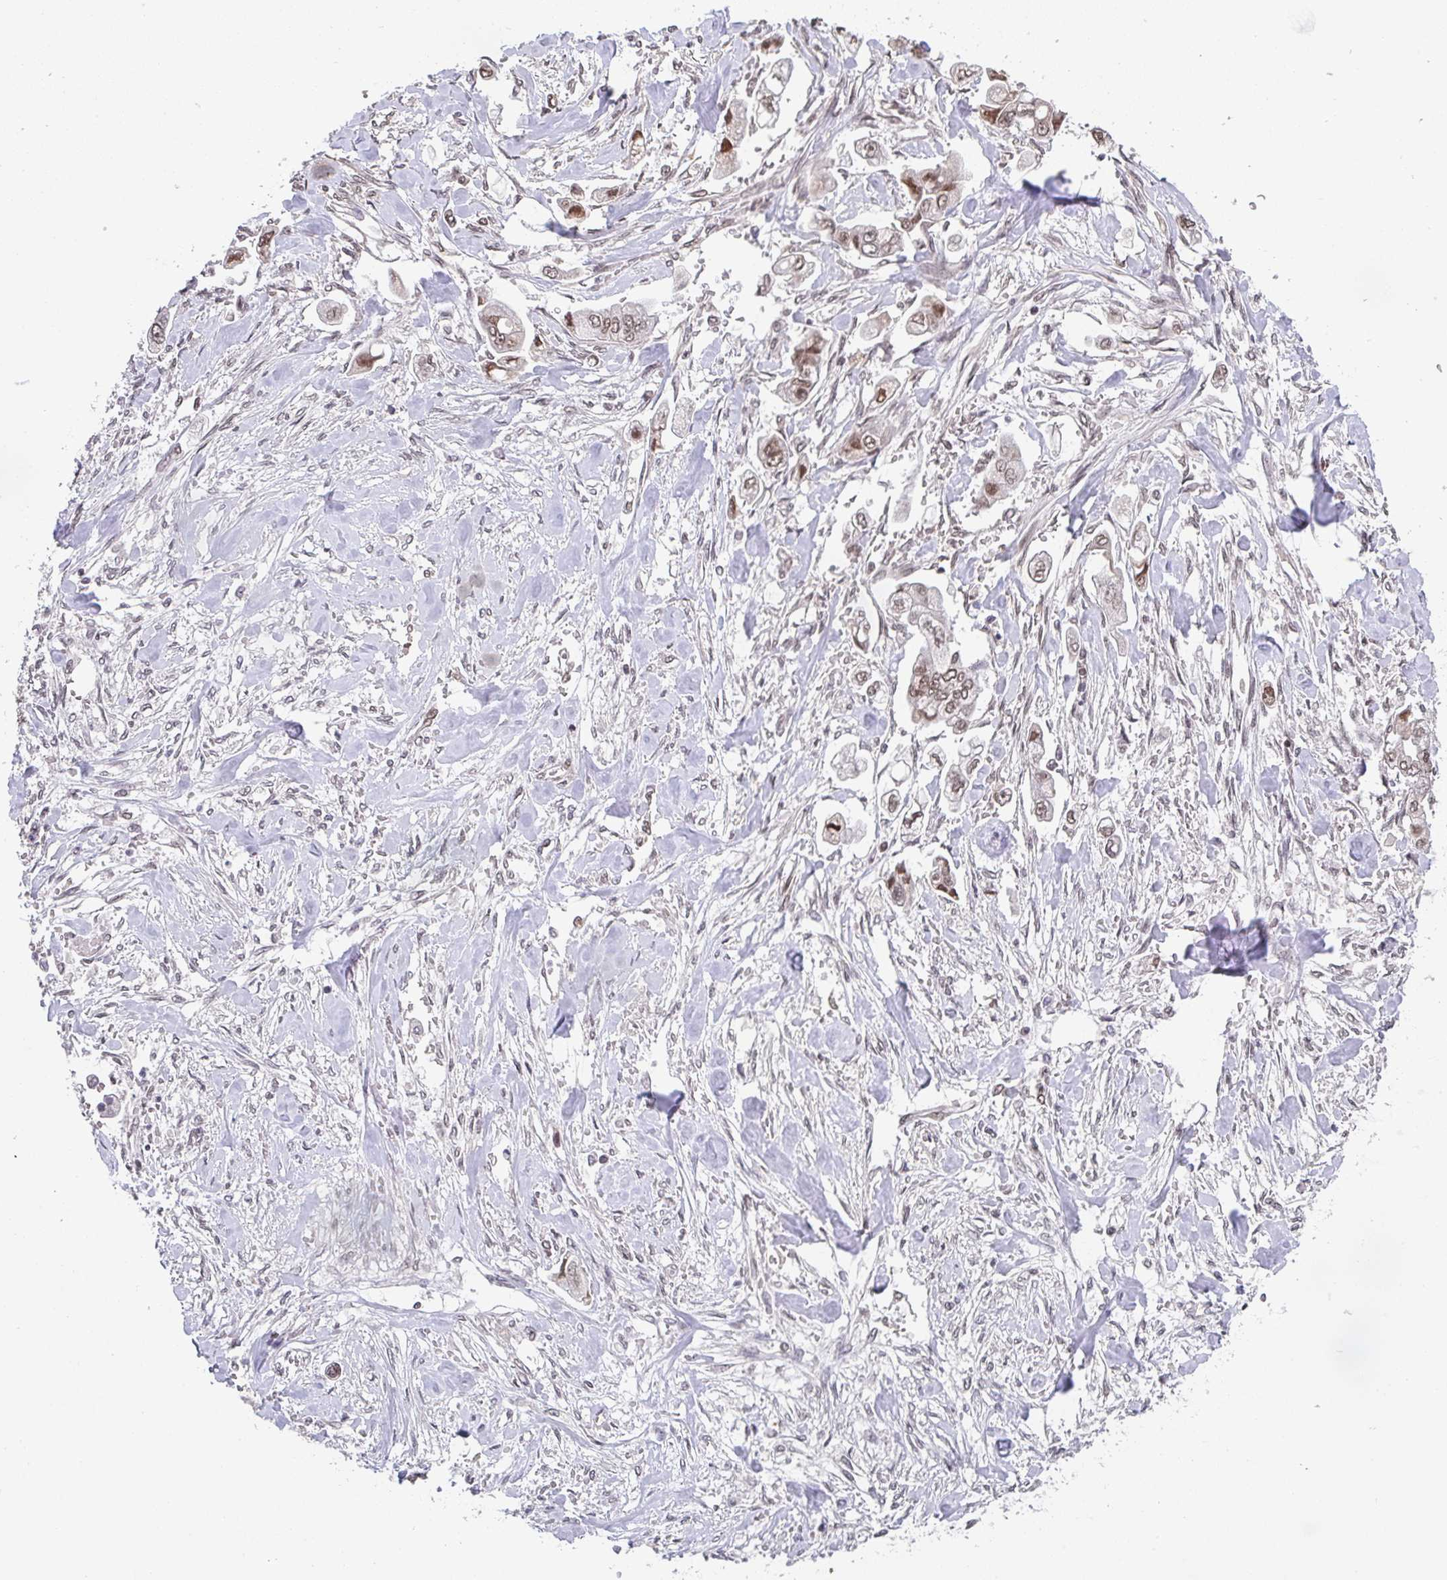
{"staining": {"intensity": "moderate", "quantity": ">75%", "location": "nuclear"}, "tissue": "stomach cancer", "cell_type": "Tumor cells", "image_type": "cancer", "snomed": [{"axis": "morphology", "description": "Adenocarcinoma, NOS"}, {"axis": "topography", "description": "Stomach"}], "caption": "Immunohistochemistry (IHC) (DAB) staining of stomach cancer shows moderate nuclear protein staining in approximately >75% of tumor cells. The staining was performed using DAB, with brown indicating positive protein expression. Nuclei are stained blue with hematoxylin.", "gene": "DKC1", "patient": {"sex": "male", "age": 62}}